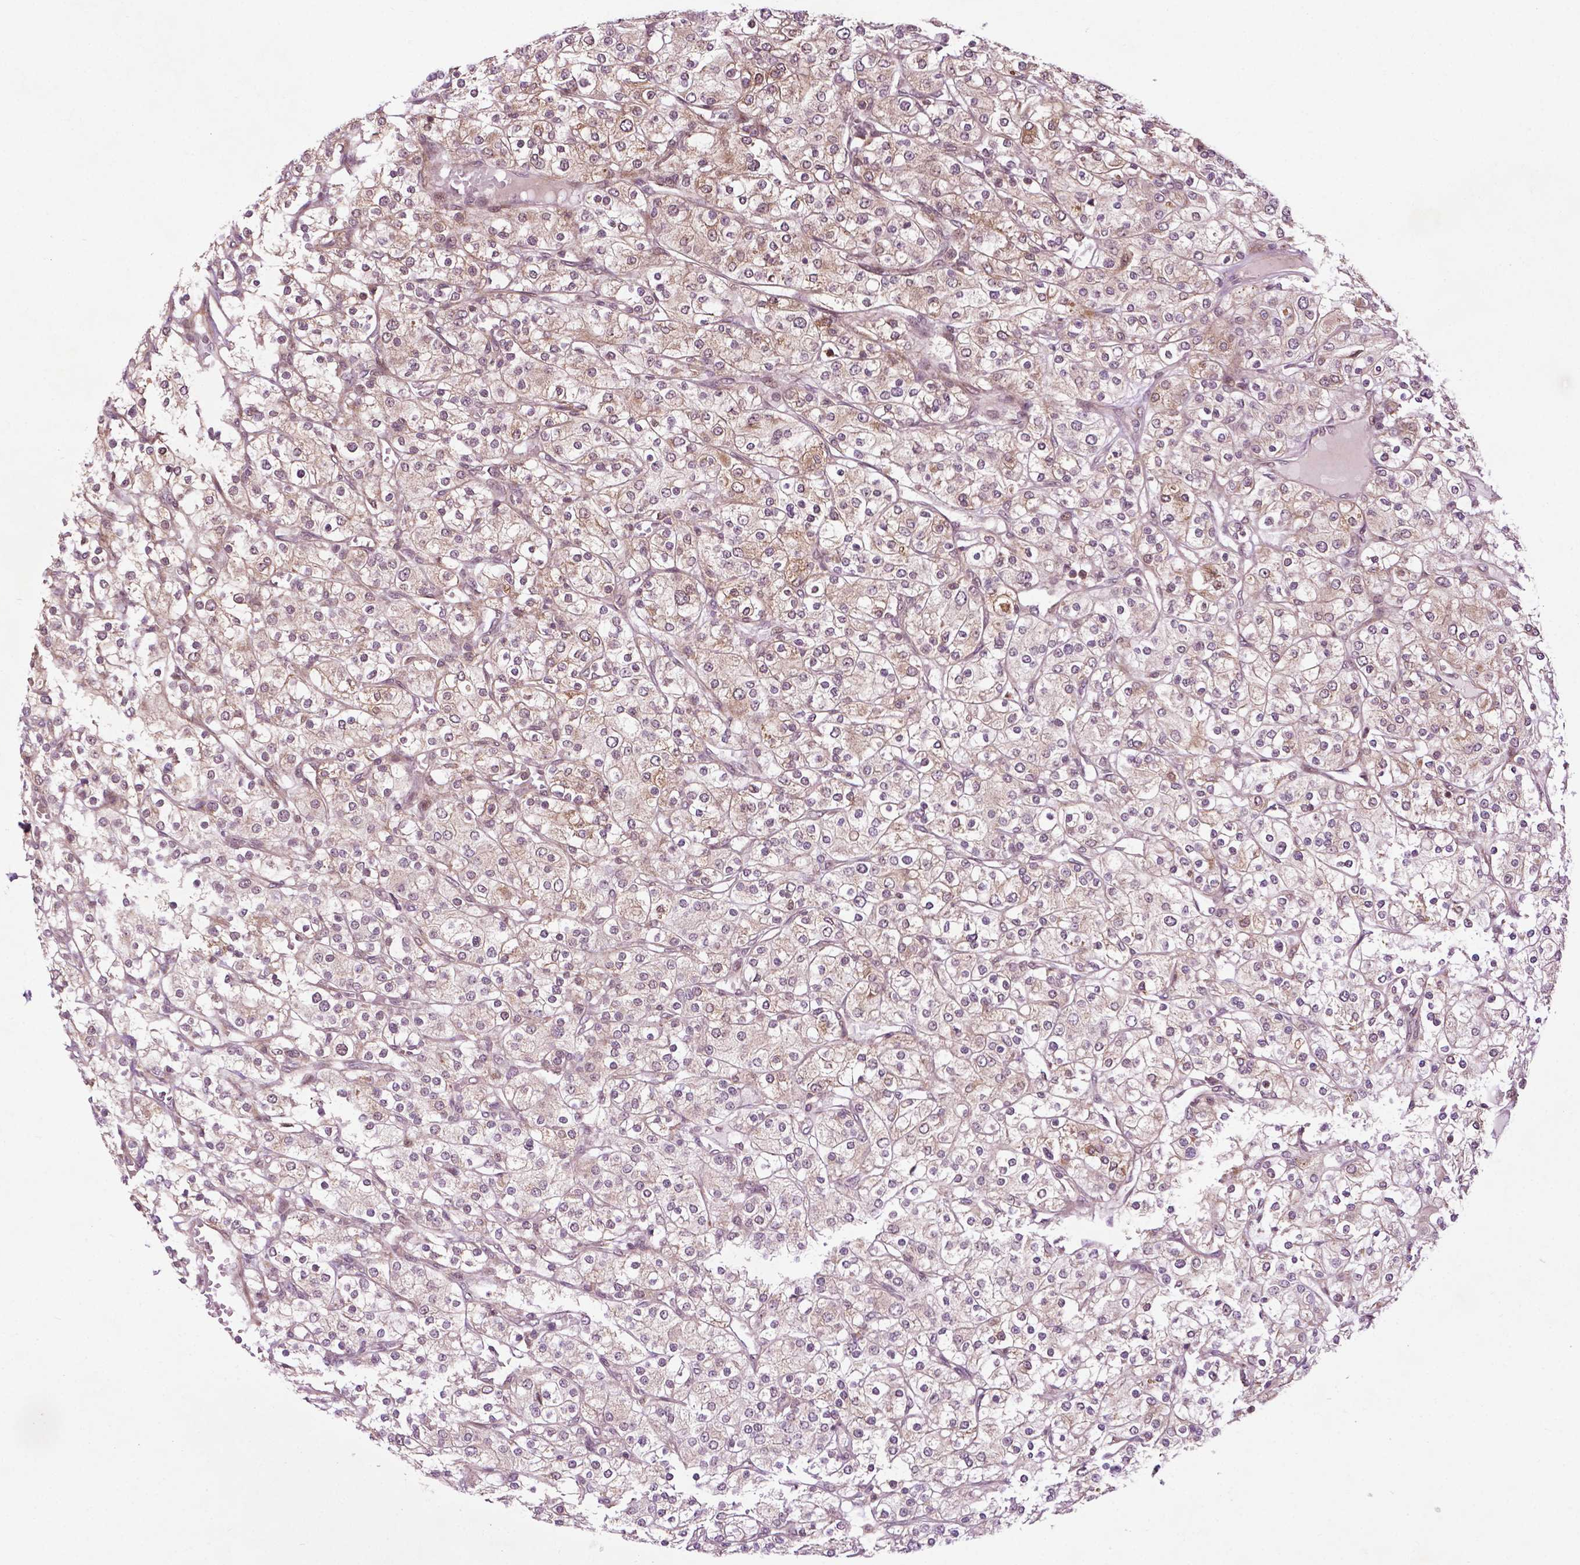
{"staining": {"intensity": "weak", "quantity": "25%-75%", "location": "cytoplasmic/membranous"}, "tissue": "renal cancer", "cell_type": "Tumor cells", "image_type": "cancer", "snomed": [{"axis": "morphology", "description": "Adenocarcinoma, NOS"}, {"axis": "topography", "description": "Kidney"}], "caption": "The image shows a brown stain indicating the presence of a protein in the cytoplasmic/membranous of tumor cells in renal adenocarcinoma.", "gene": "TMX2", "patient": {"sex": "male", "age": 80}}